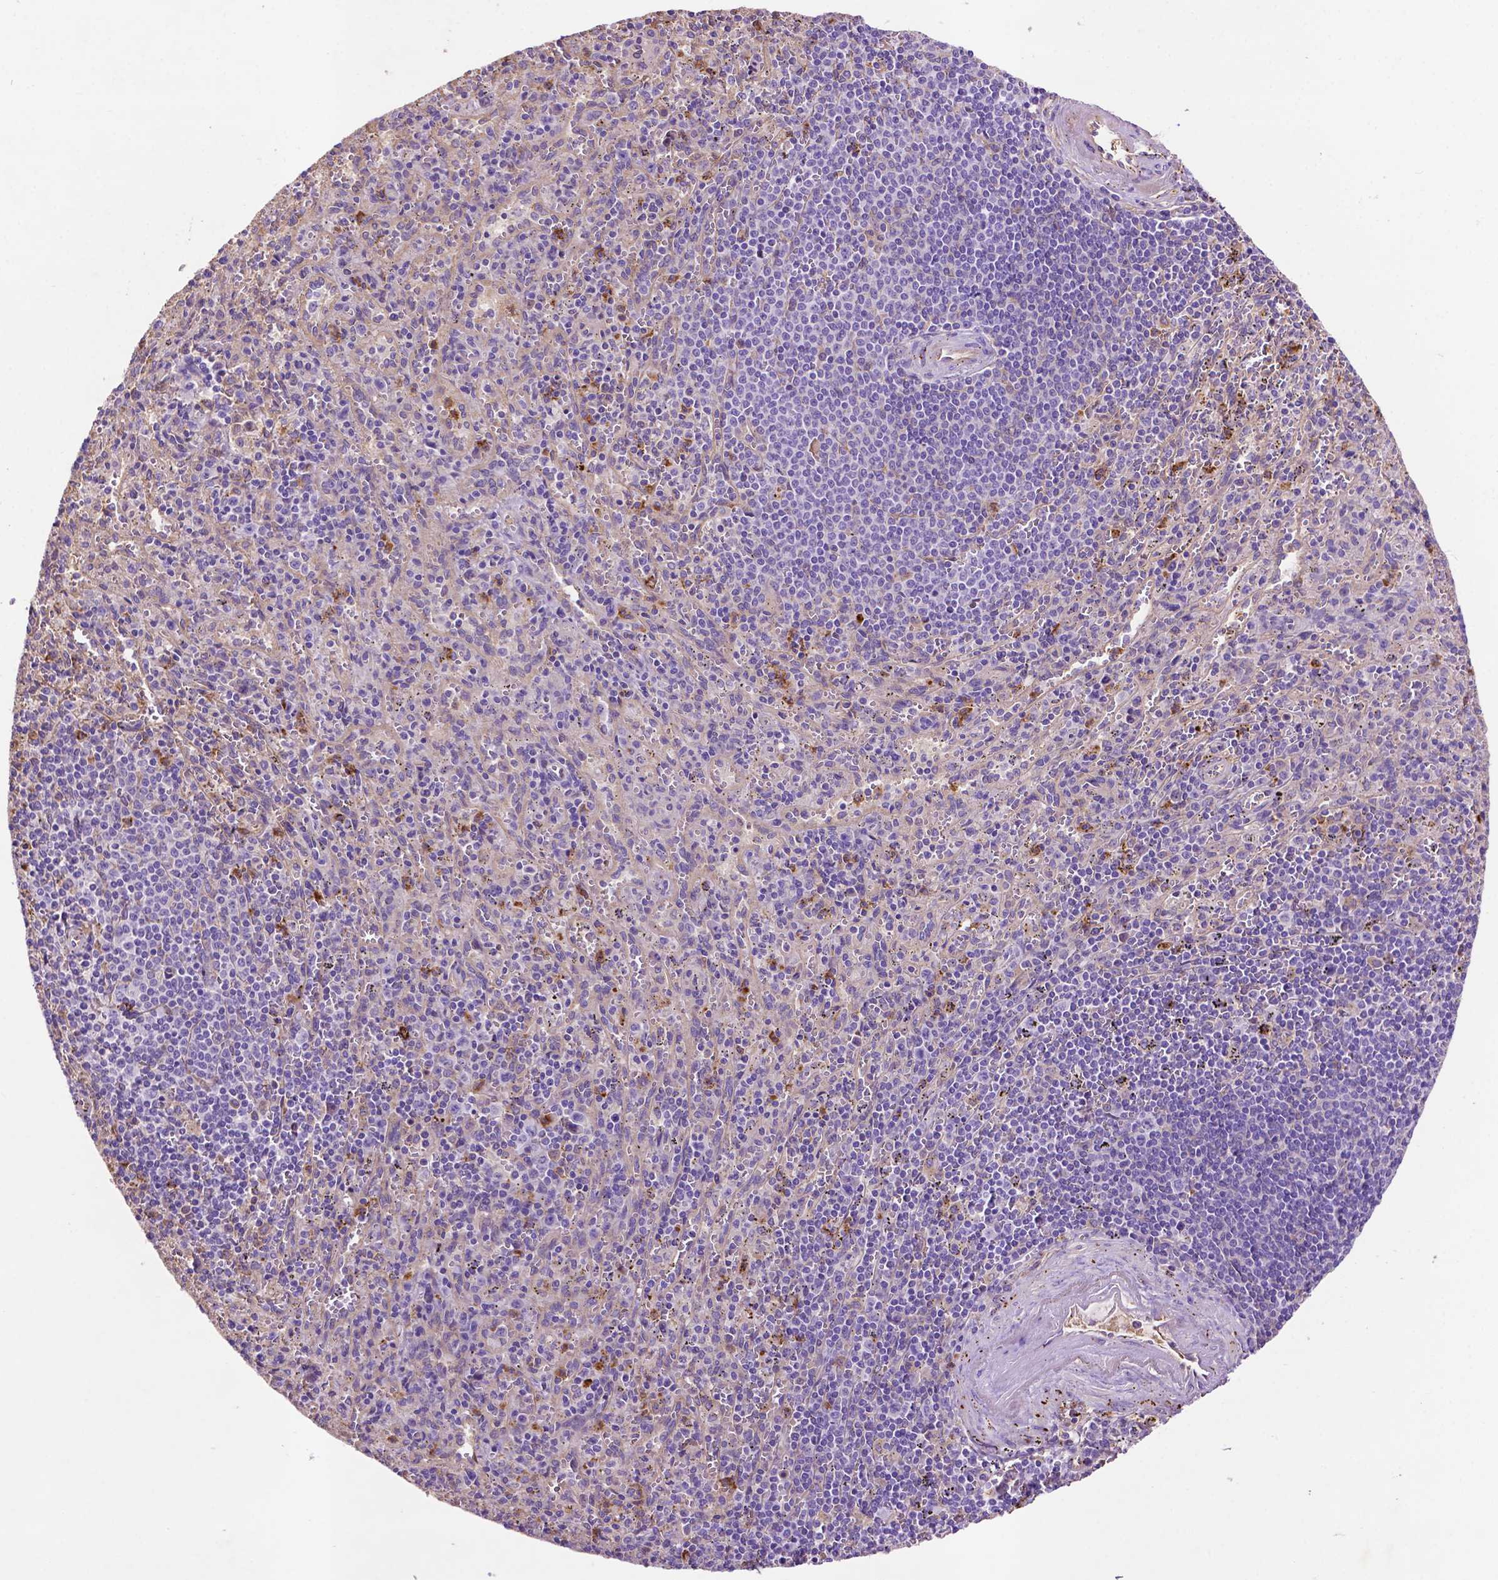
{"staining": {"intensity": "moderate", "quantity": "<25%", "location": "cytoplasmic/membranous"}, "tissue": "spleen", "cell_type": "Cells in red pulp", "image_type": "normal", "snomed": [{"axis": "morphology", "description": "Normal tissue, NOS"}, {"axis": "topography", "description": "Spleen"}], "caption": "Cells in red pulp reveal moderate cytoplasmic/membranous staining in approximately <25% of cells in unremarkable spleen. (Brightfield microscopy of DAB IHC at high magnification).", "gene": "GDPD5", "patient": {"sex": "male", "age": 57}}